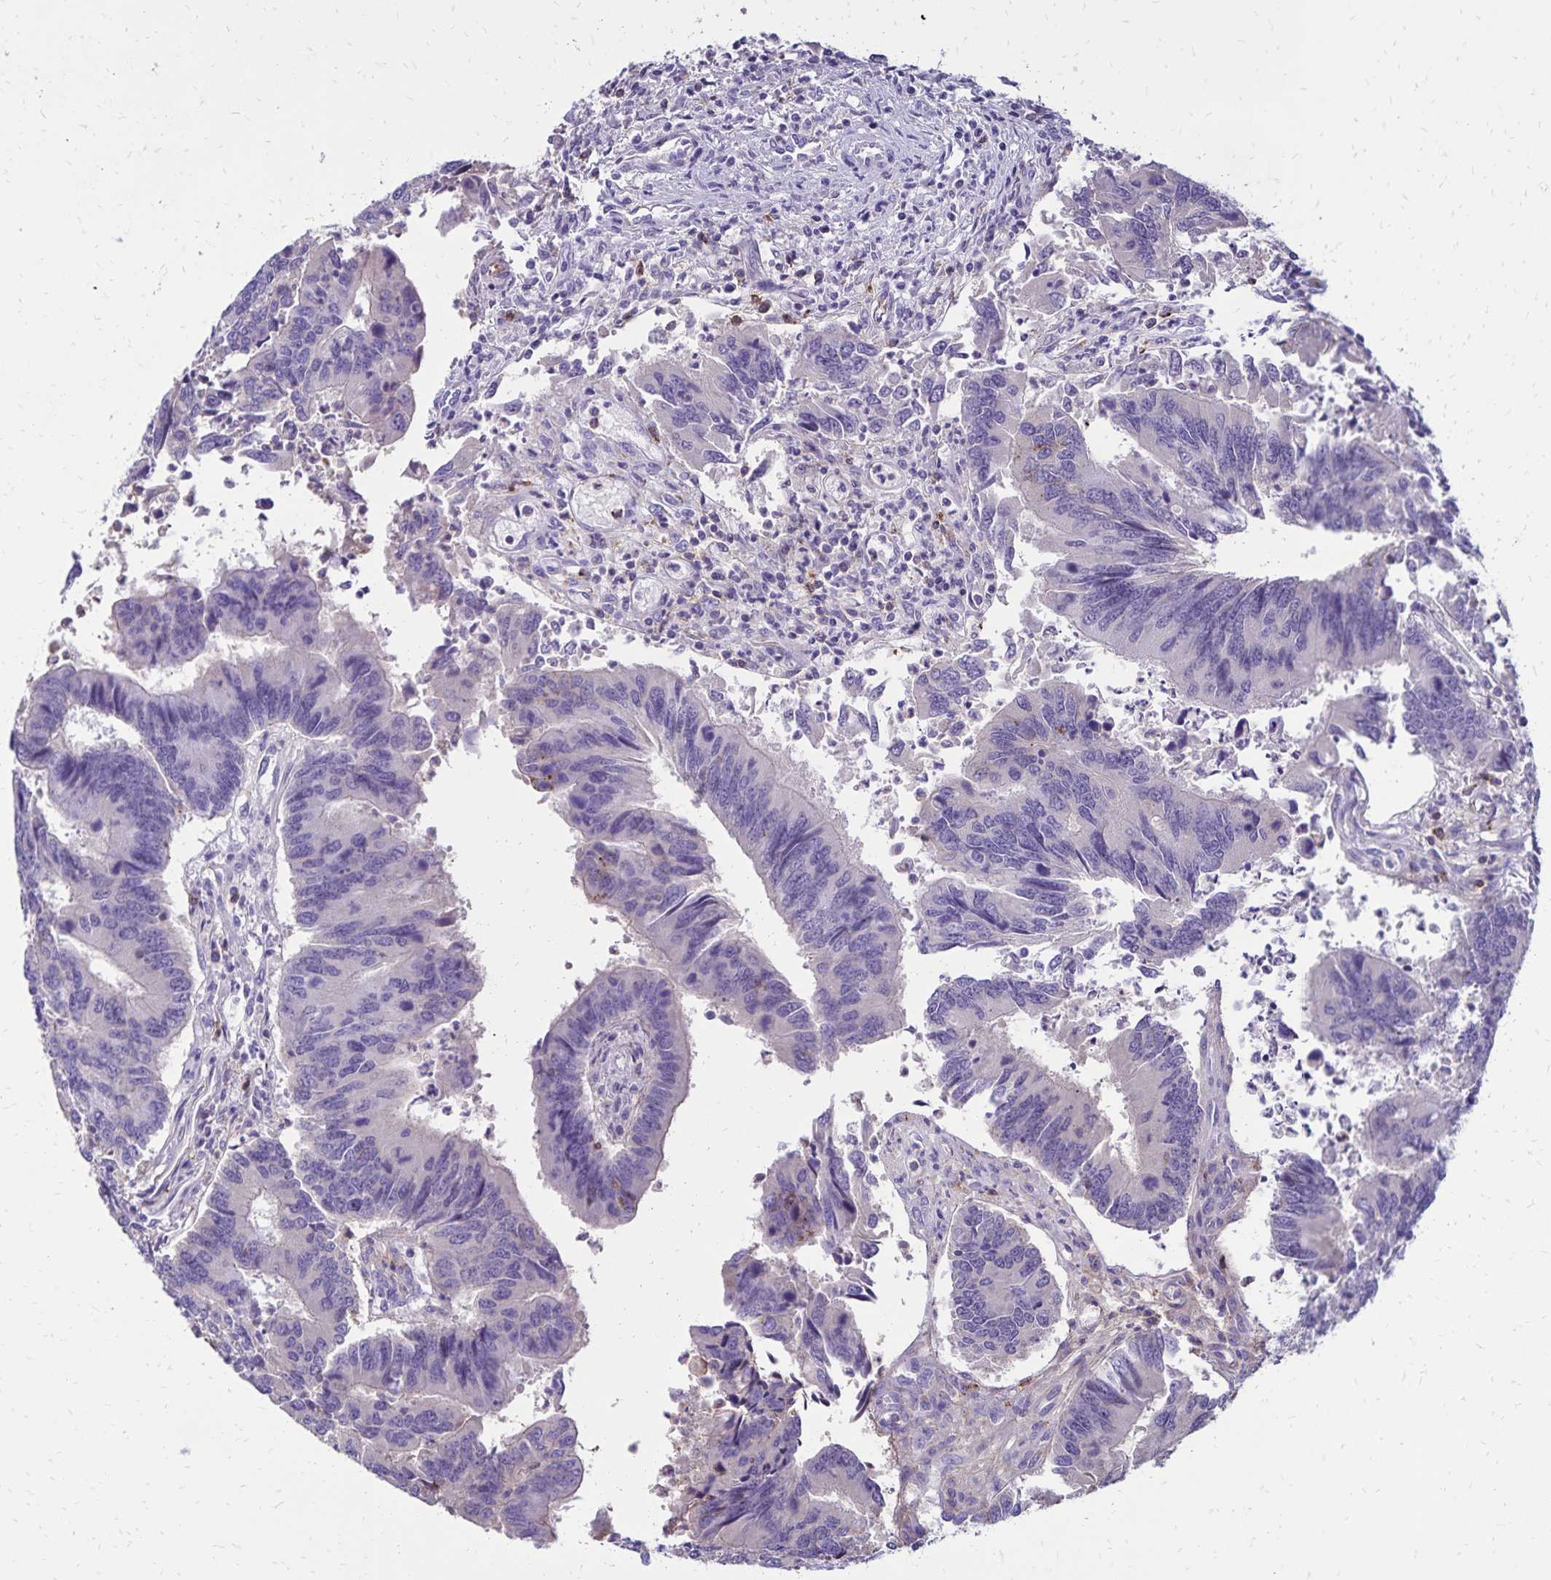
{"staining": {"intensity": "negative", "quantity": "none", "location": "none"}, "tissue": "colorectal cancer", "cell_type": "Tumor cells", "image_type": "cancer", "snomed": [{"axis": "morphology", "description": "Adenocarcinoma, NOS"}, {"axis": "topography", "description": "Colon"}], "caption": "This is a photomicrograph of immunohistochemistry (IHC) staining of colorectal cancer, which shows no positivity in tumor cells. The staining is performed using DAB brown chromogen with nuclei counter-stained in using hematoxylin.", "gene": "CD27", "patient": {"sex": "female", "age": 67}}